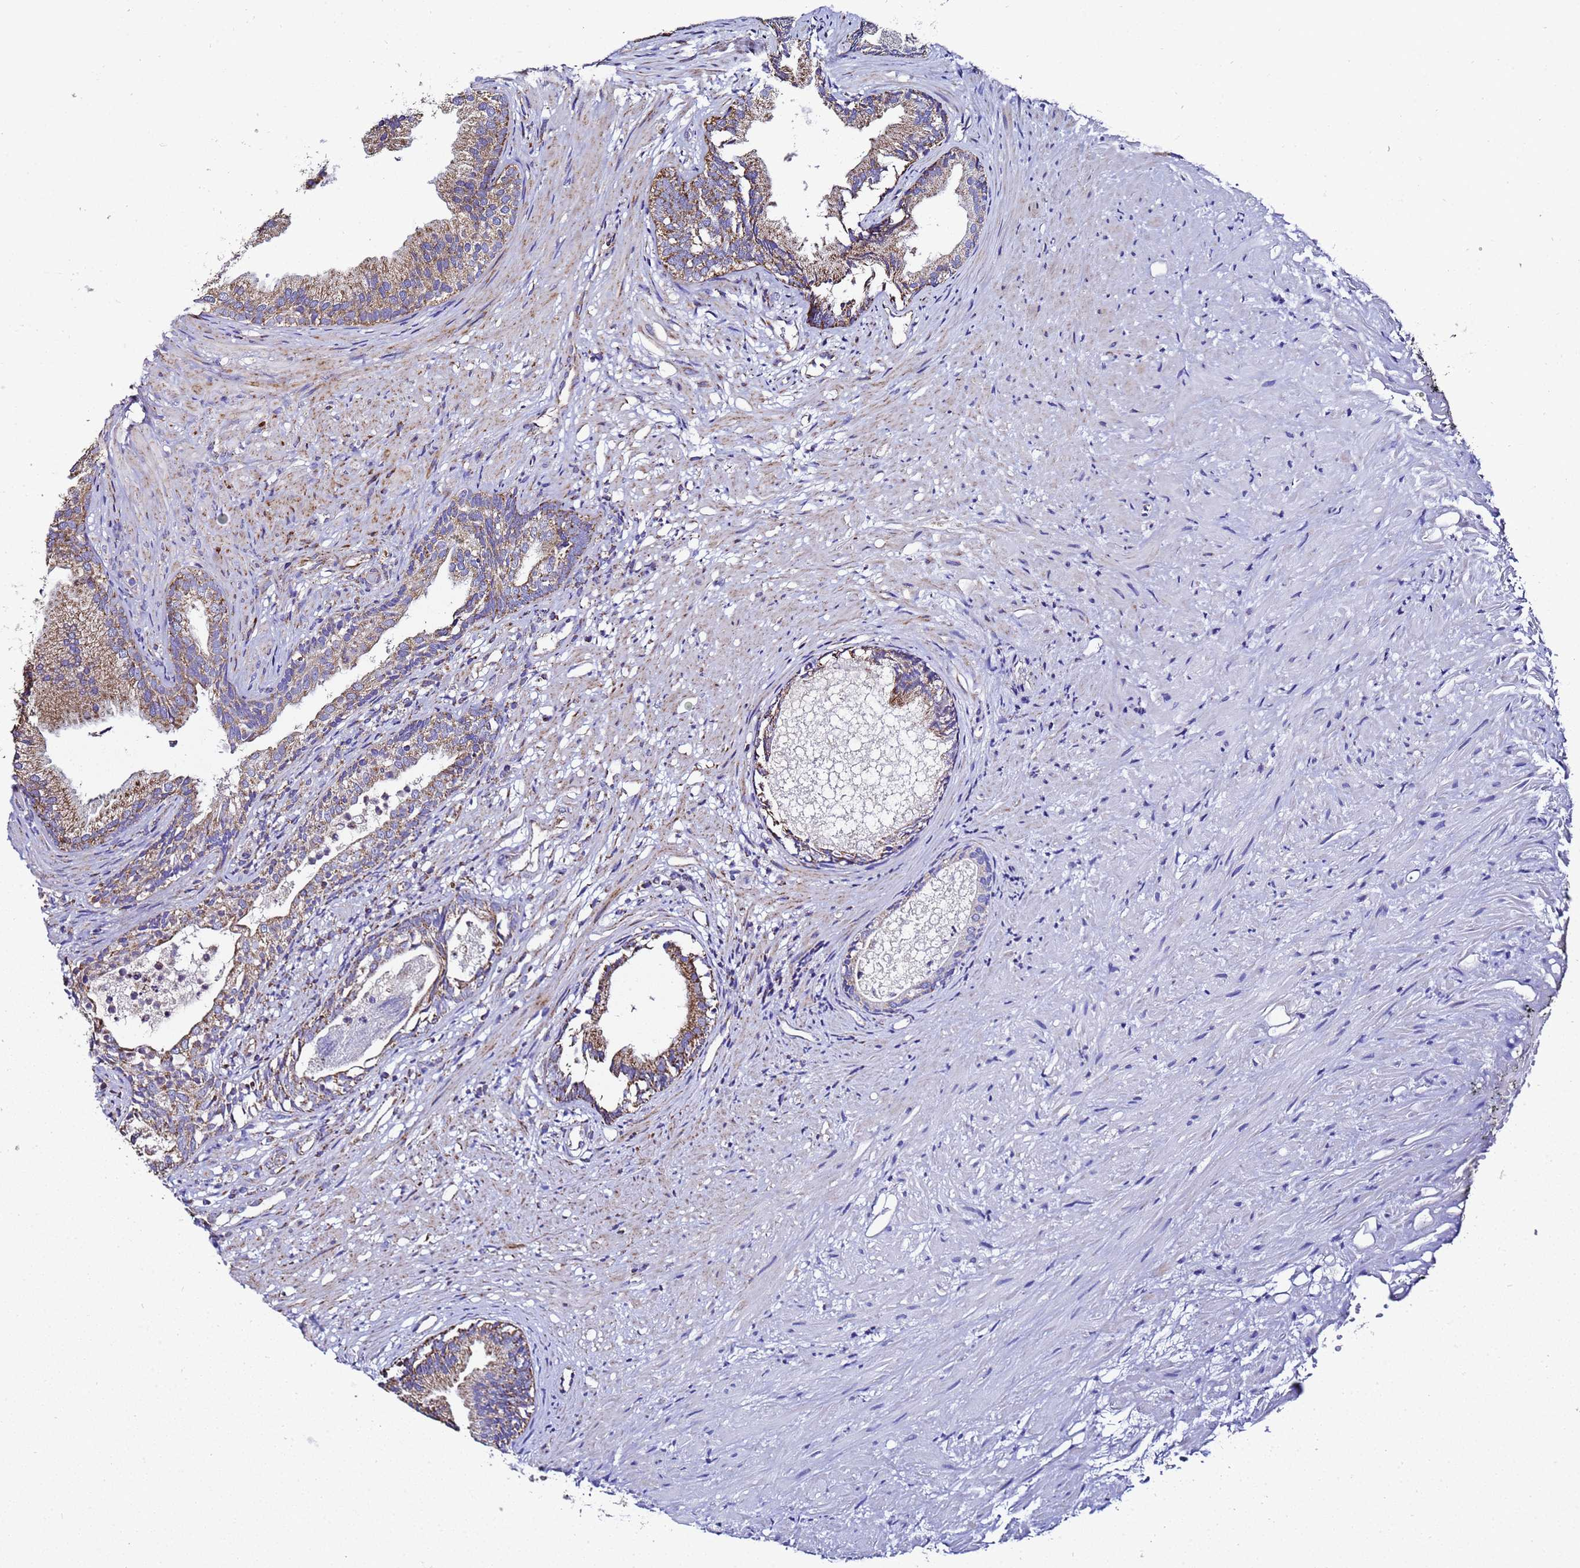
{"staining": {"intensity": "moderate", "quantity": ">75%", "location": "cytoplasmic/membranous"}, "tissue": "prostate", "cell_type": "Glandular cells", "image_type": "normal", "snomed": [{"axis": "morphology", "description": "Normal tissue, NOS"}, {"axis": "topography", "description": "Prostate"}], "caption": "DAB immunohistochemical staining of normal human prostate displays moderate cytoplasmic/membranous protein staining in approximately >75% of glandular cells. The staining was performed using DAB (3,3'-diaminobenzidine), with brown indicating positive protein expression. Nuclei are stained blue with hematoxylin.", "gene": "MRPS12", "patient": {"sex": "male", "age": 76}}